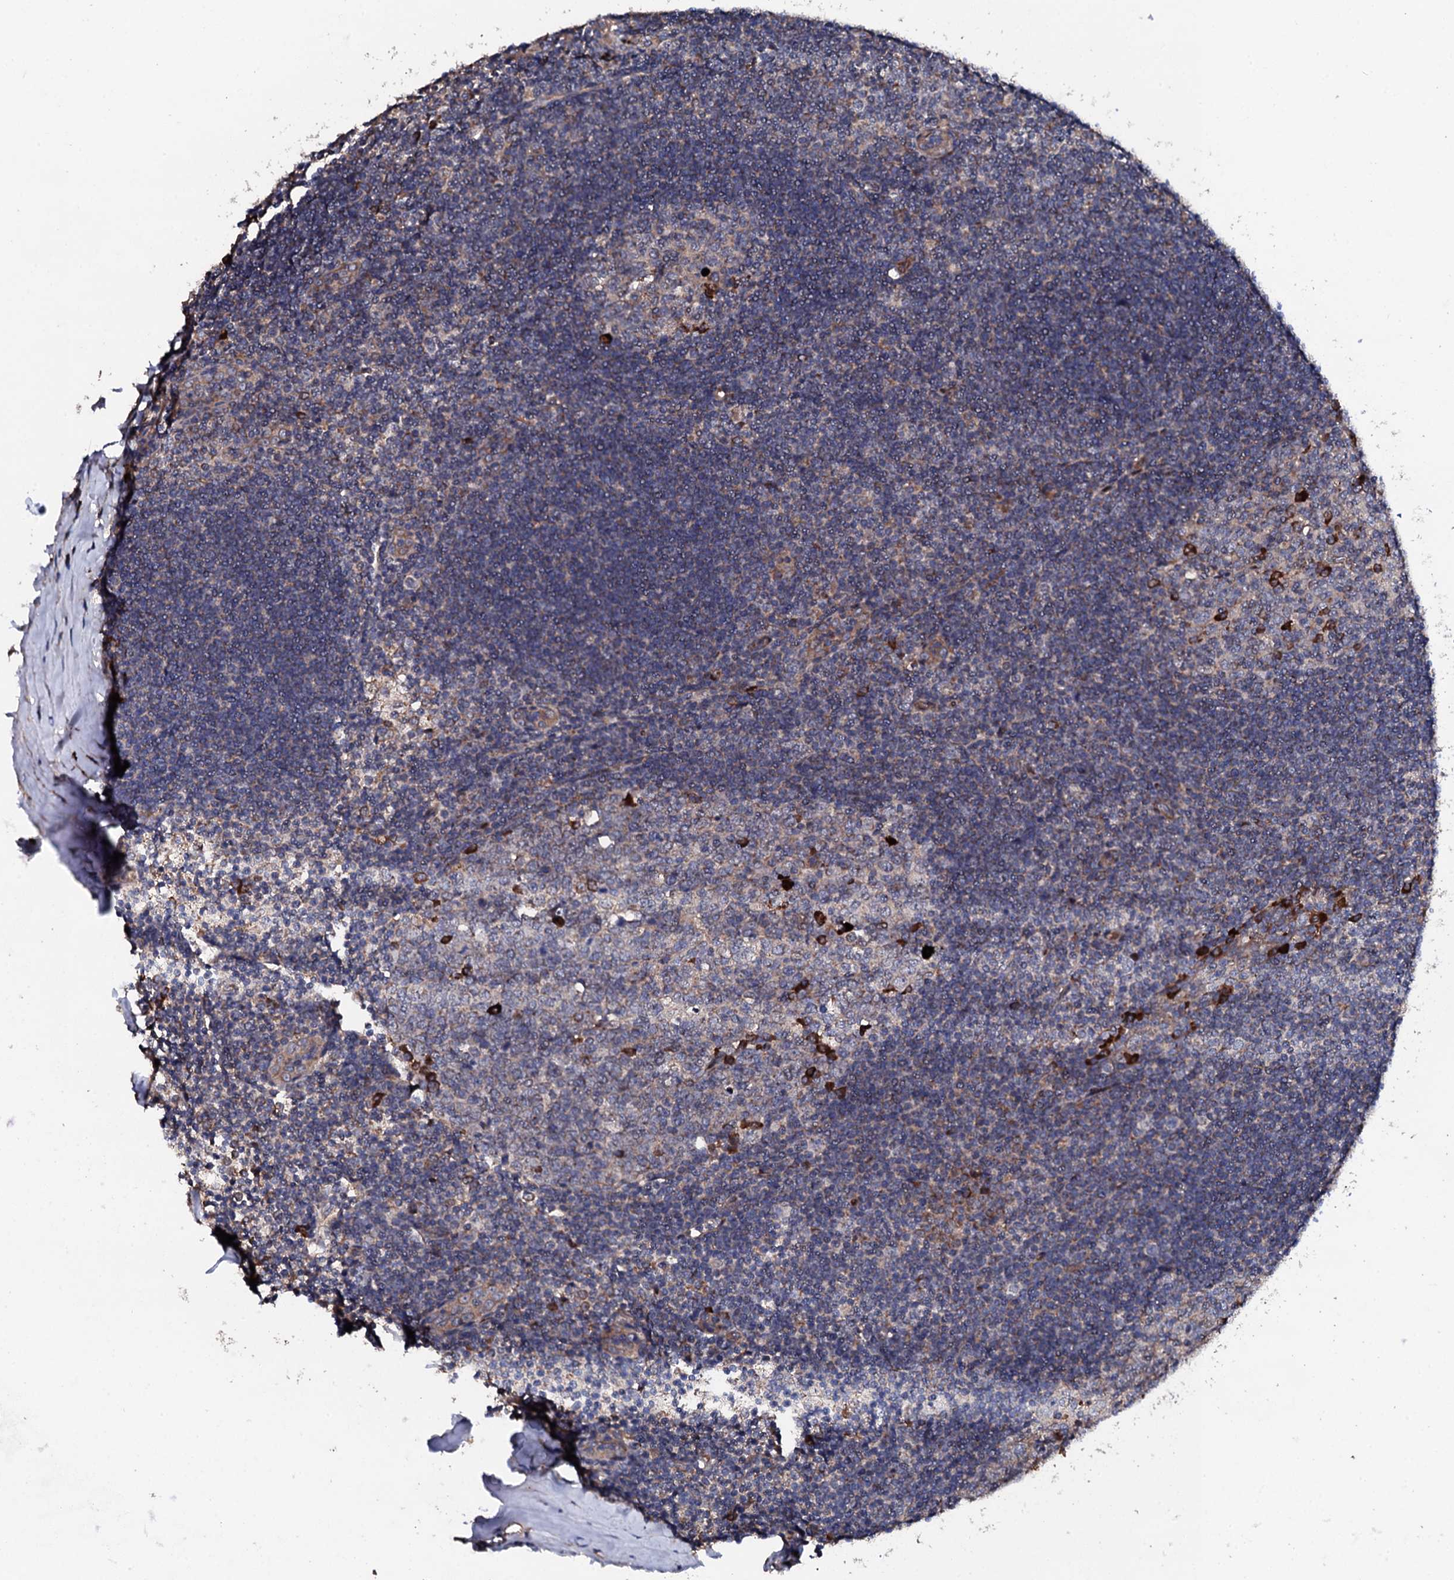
{"staining": {"intensity": "strong", "quantity": "<25%", "location": "cytoplasmic/membranous"}, "tissue": "tonsil", "cell_type": "Germinal center cells", "image_type": "normal", "snomed": [{"axis": "morphology", "description": "Normal tissue, NOS"}, {"axis": "topography", "description": "Tonsil"}], "caption": "IHC of benign tonsil displays medium levels of strong cytoplasmic/membranous staining in about <25% of germinal center cells.", "gene": "LIPT2", "patient": {"sex": "male", "age": 27}}